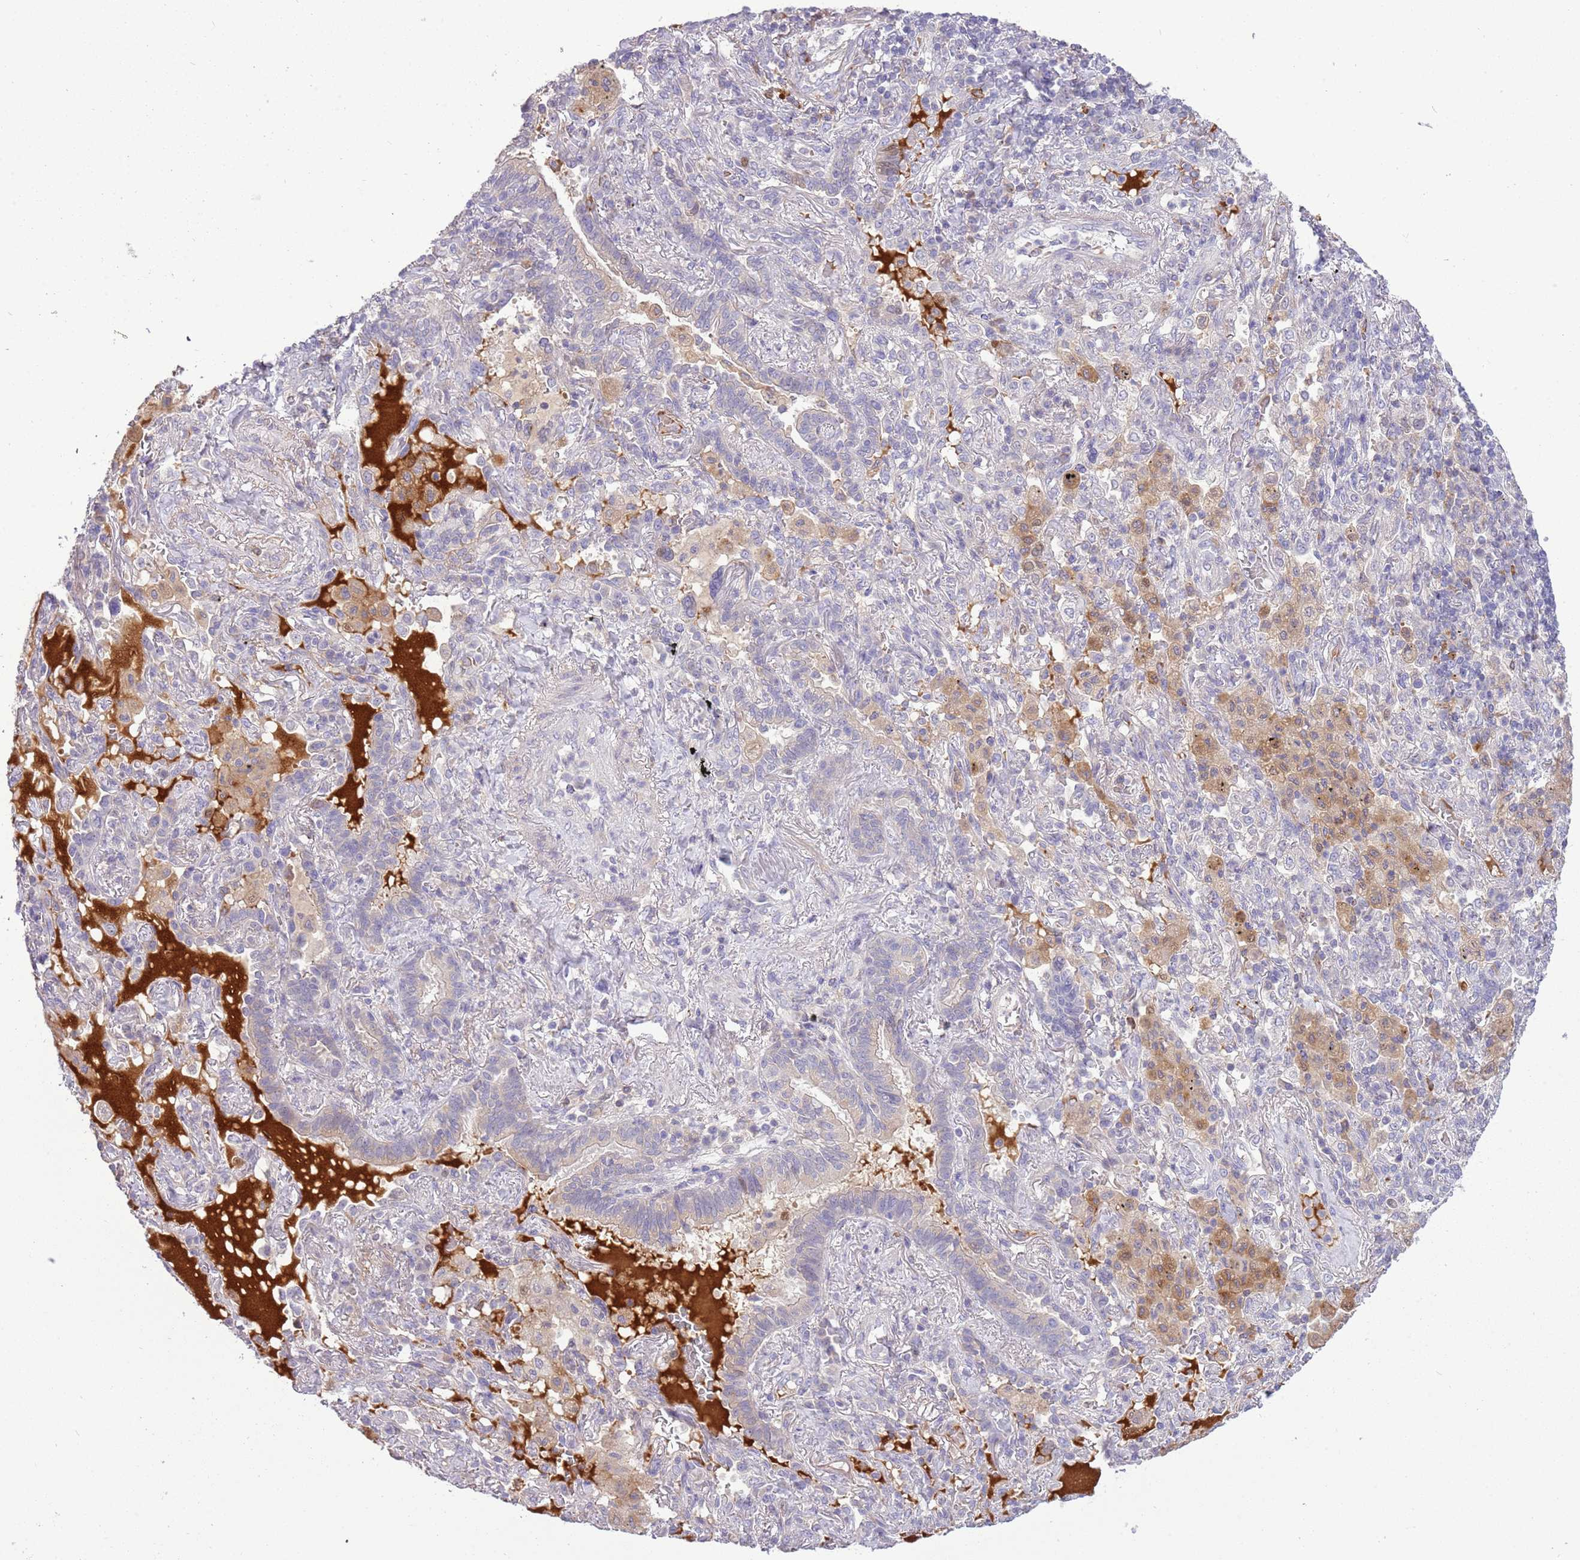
{"staining": {"intensity": "negative", "quantity": "none", "location": "none"}, "tissue": "lung cancer", "cell_type": "Tumor cells", "image_type": "cancer", "snomed": [{"axis": "morphology", "description": "Squamous cell carcinoma, NOS"}, {"axis": "topography", "description": "Lung"}], "caption": "Lung cancer (squamous cell carcinoma) was stained to show a protein in brown. There is no significant staining in tumor cells.", "gene": "SCAMP5", "patient": {"sex": "female", "age": 70}}